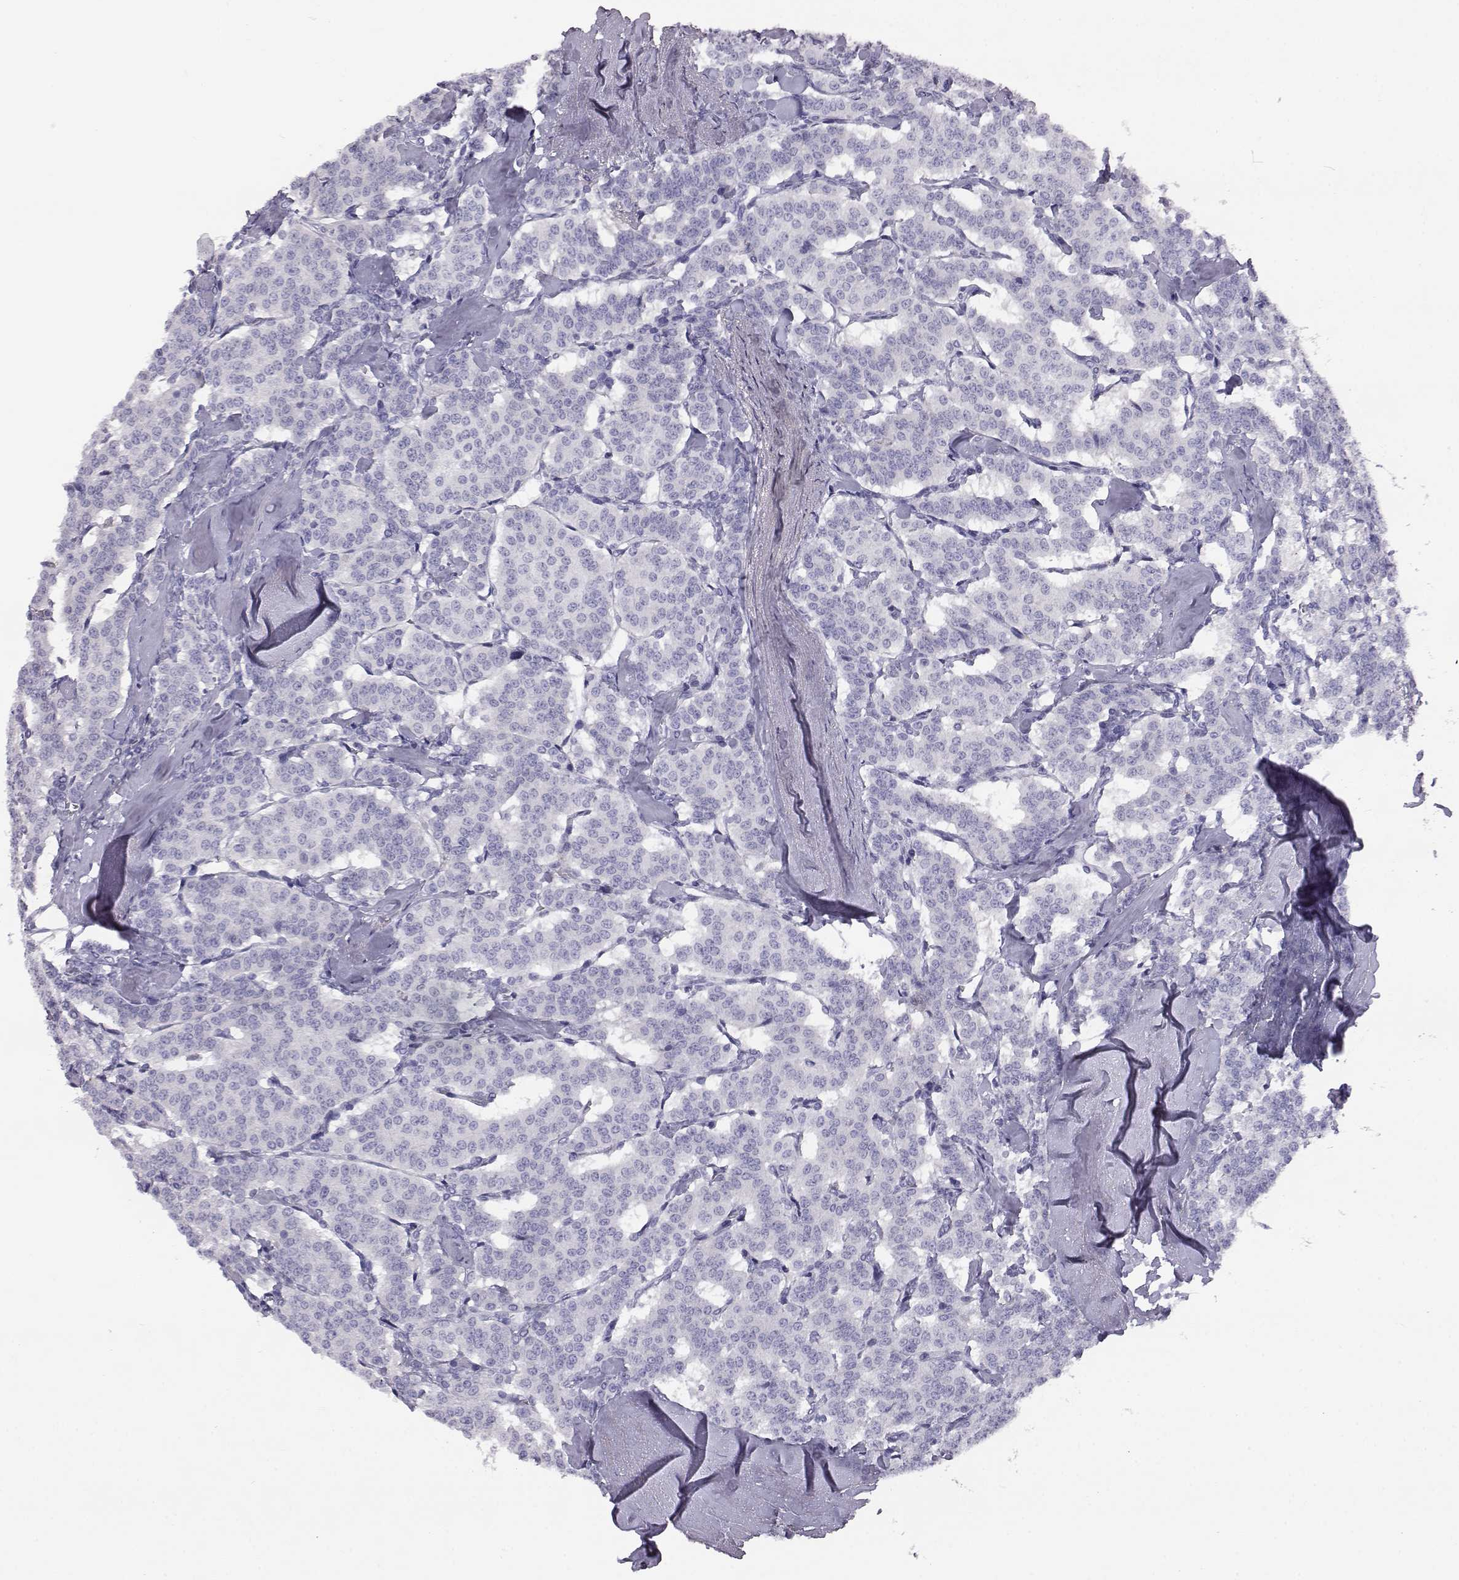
{"staining": {"intensity": "negative", "quantity": "none", "location": "none"}, "tissue": "carcinoid", "cell_type": "Tumor cells", "image_type": "cancer", "snomed": [{"axis": "morphology", "description": "Carcinoid, malignant, NOS"}, {"axis": "topography", "description": "Lung"}], "caption": "An IHC histopathology image of carcinoid is shown. There is no staining in tumor cells of carcinoid.", "gene": "ITLN2", "patient": {"sex": "female", "age": 46}}